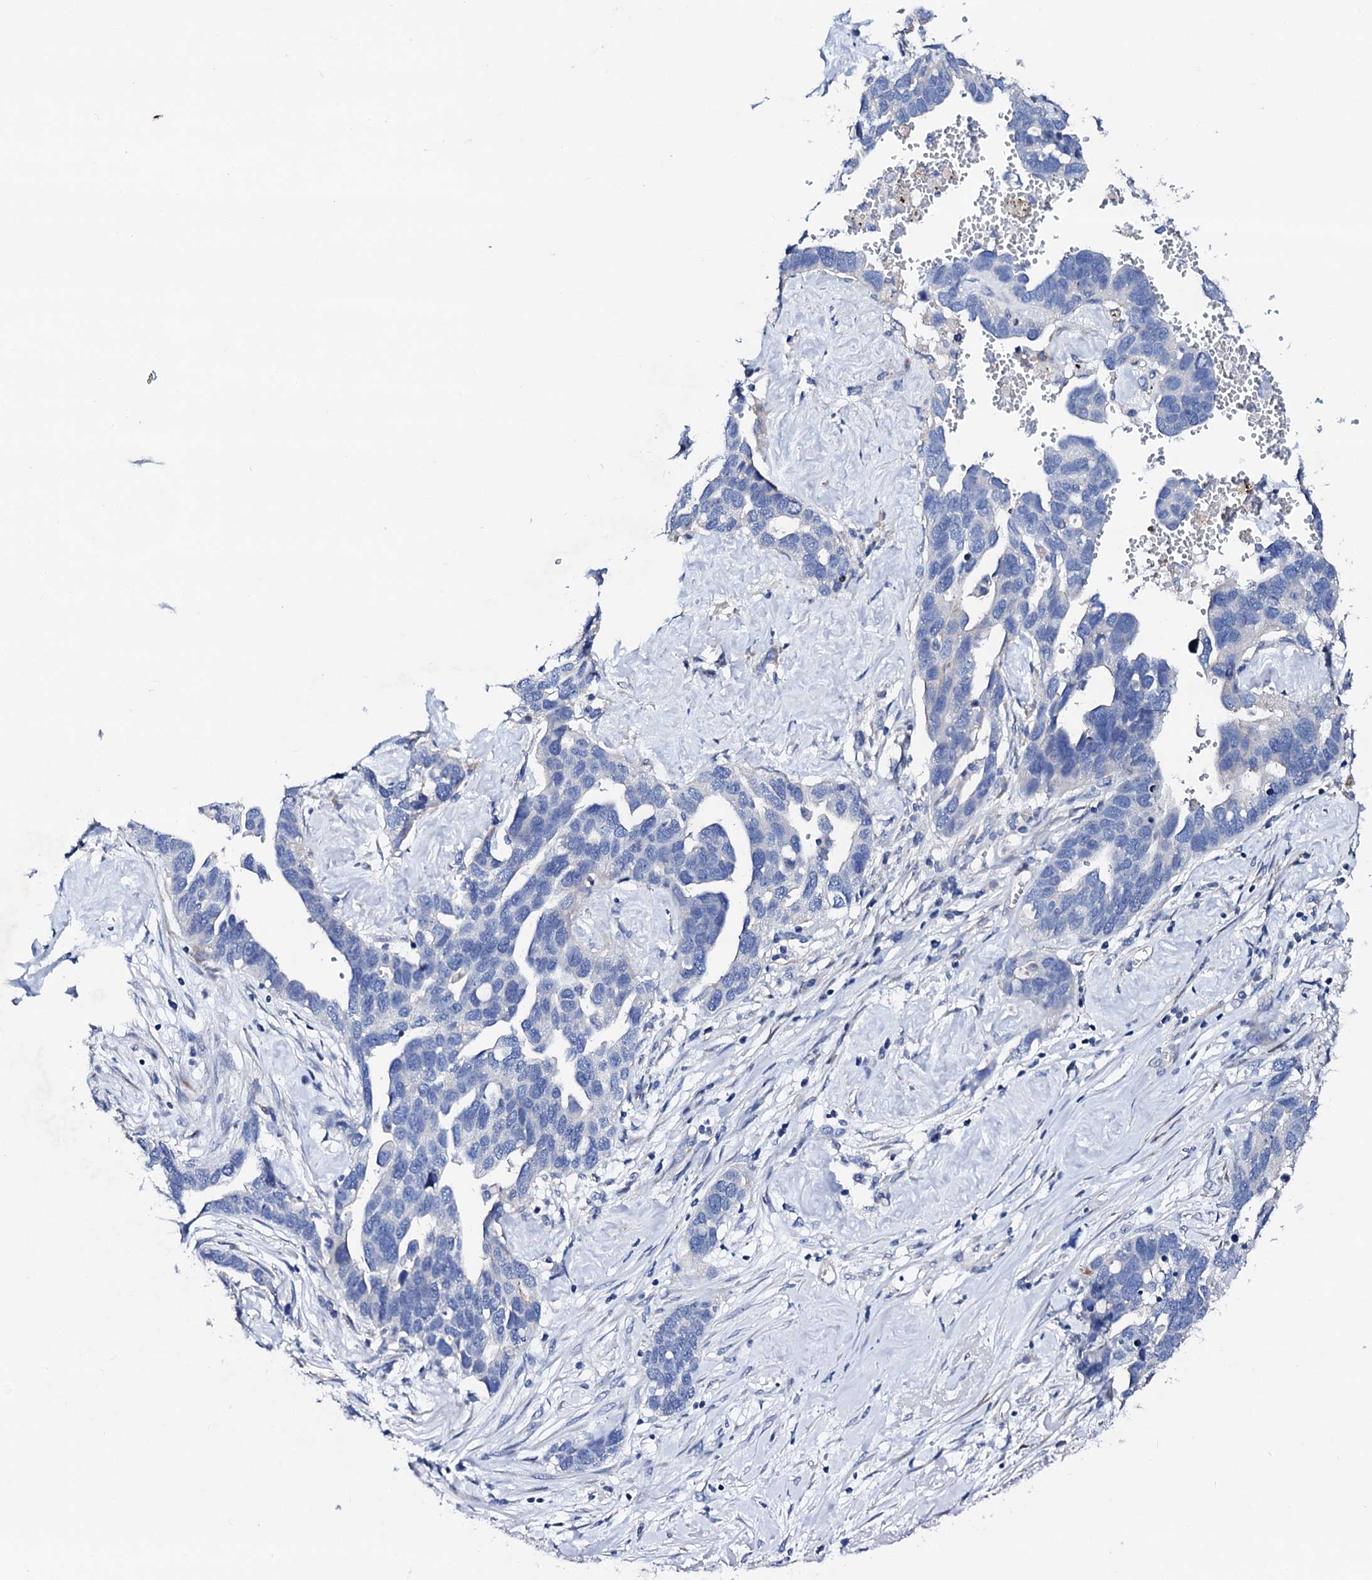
{"staining": {"intensity": "negative", "quantity": "none", "location": "none"}, "tissue": "ovarian cancer", "cell_type": "Tumor cells", "image_type": "cancer", "snomed": [{"axis": "morphology", "description": "Cystadenocarcinoma, serous, NOS"}, {"axis": "topography", "description": "Ovary"}], "caption": "This is an immunohistochemistry image of human ovarian cancer. There is no positivity in tumor cells.", "gene": "TRDN", "patient": {"sex": "female", "age": 54}}